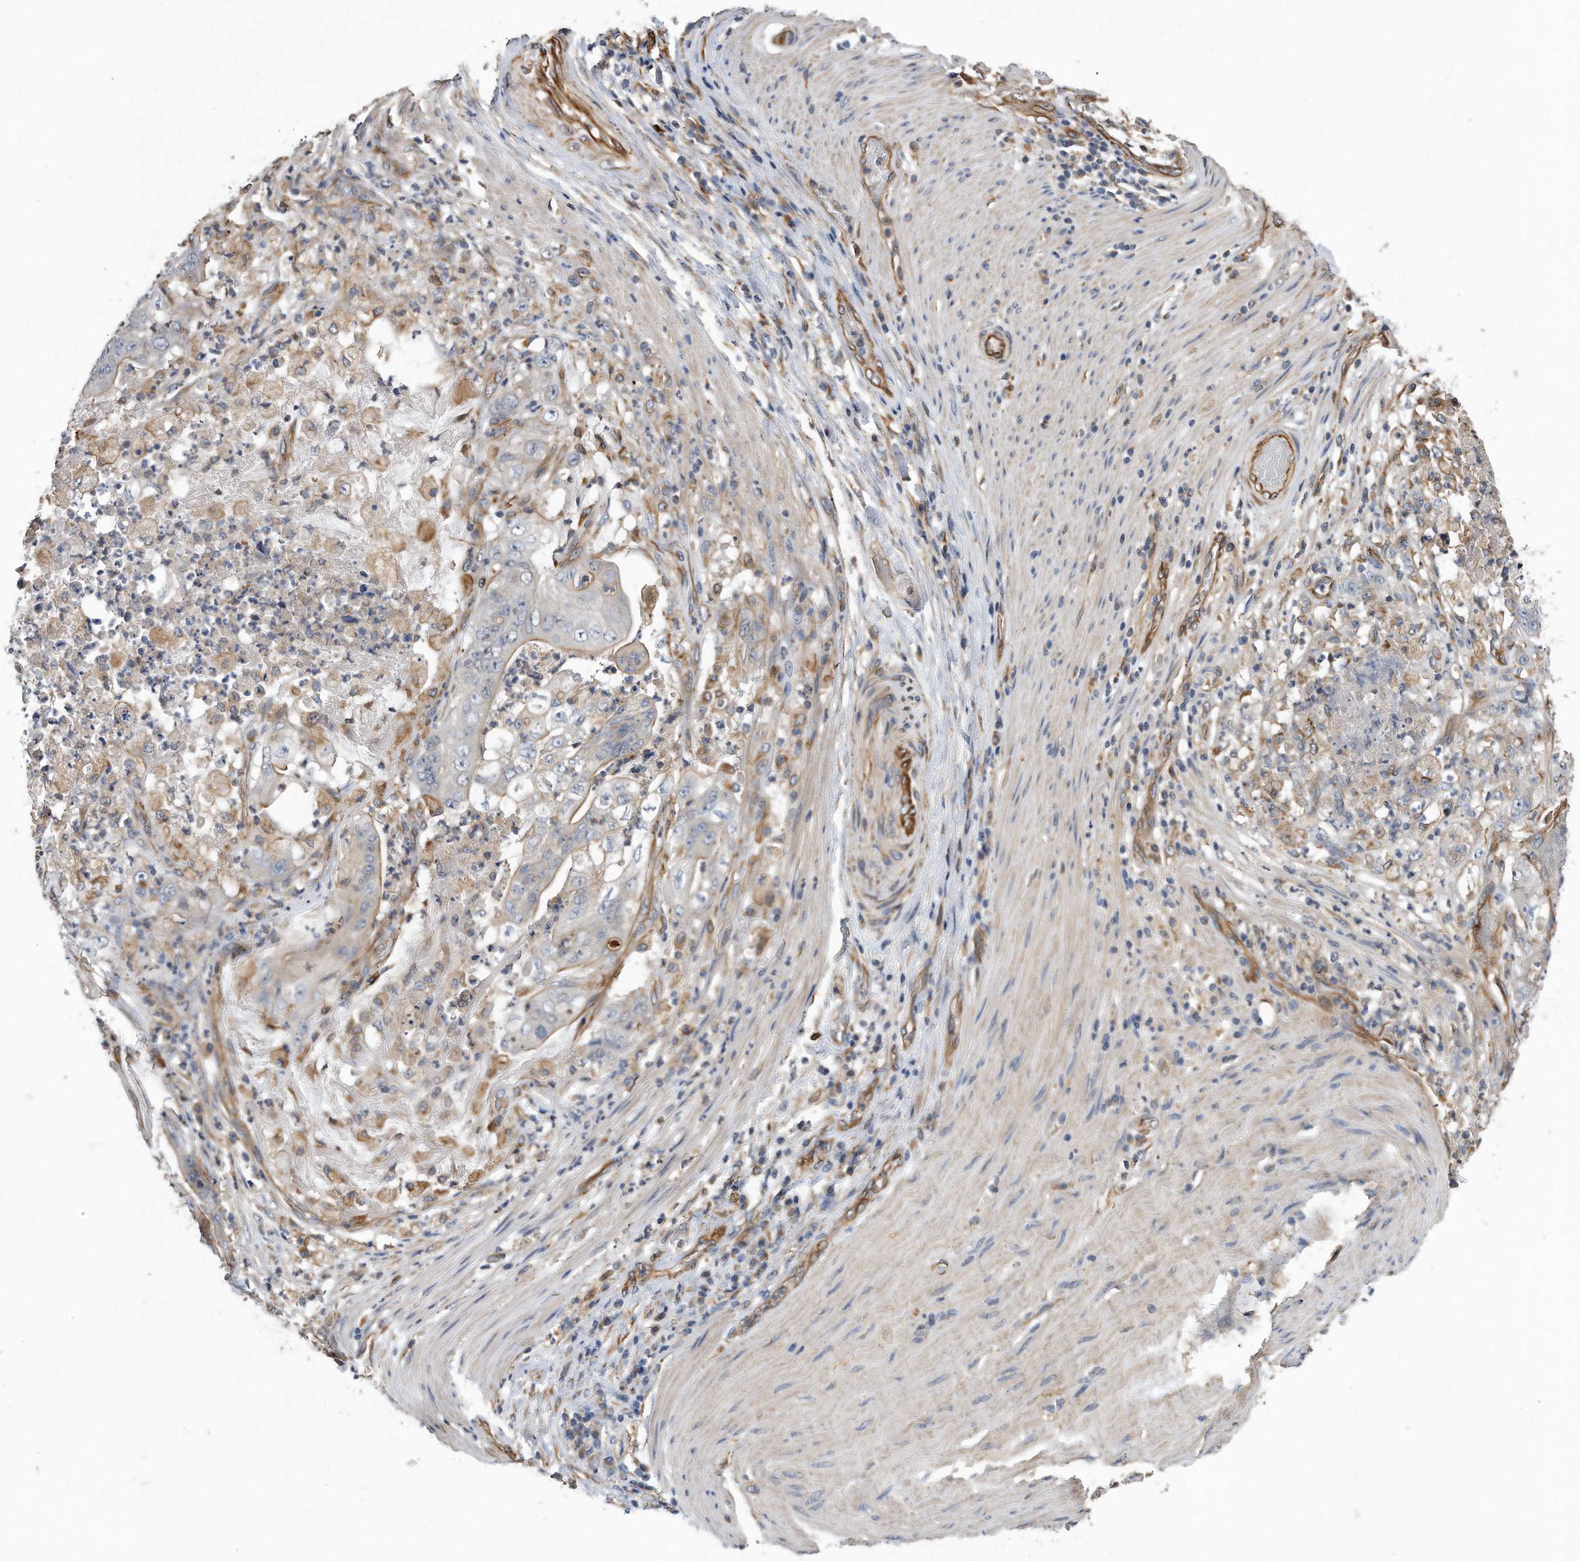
{"staining": {"intensity": "weak", "quantity": "25%-75%", "location": "cytoplasmic/membranous"}, "tissue": "stomach cancer", "cell_type": "Tumor cells", "image_type": "cancer", "snomed": [{"axis": "morphology", "description": "Adenocarcinoma, NOS"}, {"axis": "topography", "description": "Stomach"}], "caption": "Immunohistochemistry (DAB (3,3'-diaminobenzidine)) staining of stomach cancer (adenocarcinoma) exhibits weak cytoplasmic/membranous protein staining in approximately 25%-75% of tumor cells.", "gene": "GPC1", "patient": {"sex": "female", "age": 73}}